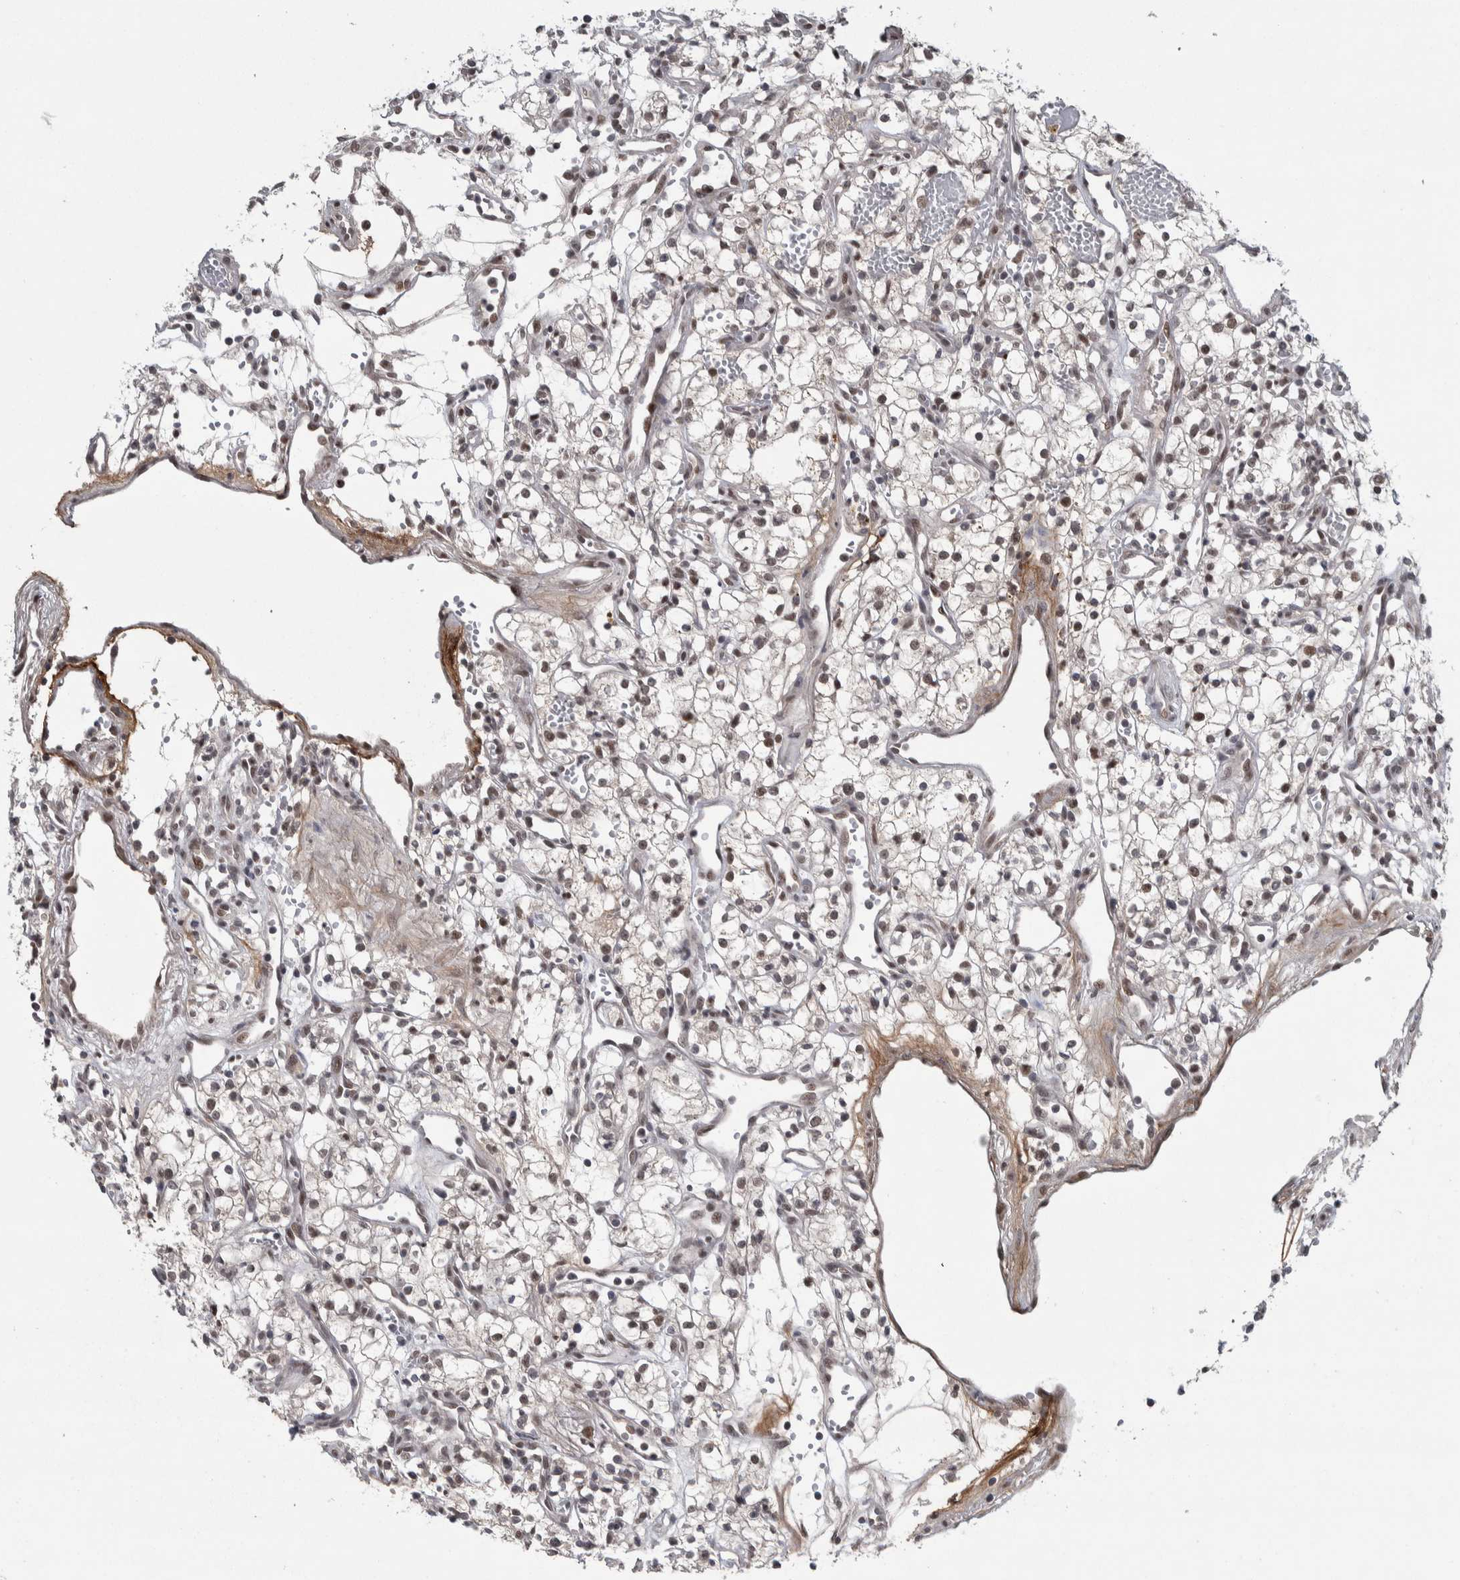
{"staining": {"intensity": "moderate", "quantity": ">75%", "location": "nuclear"}, "tissue": "renal cancer", "cell_type": "Tumor cells", "image_type": "cancer", "snomed": [{"axis": "morphology", "description": "Adenocarcinoma, NOS"}, {"axis": "topography", "description": "Kidney"}], "caption": "Immunohistochemical staining of renal adenocarcinoma demonstrates medium levels of moderate nuclear positivity in approximately >75% of tumor cells.", "gene": "ASPN", "patient": {"sex": "male", "age": 59}}